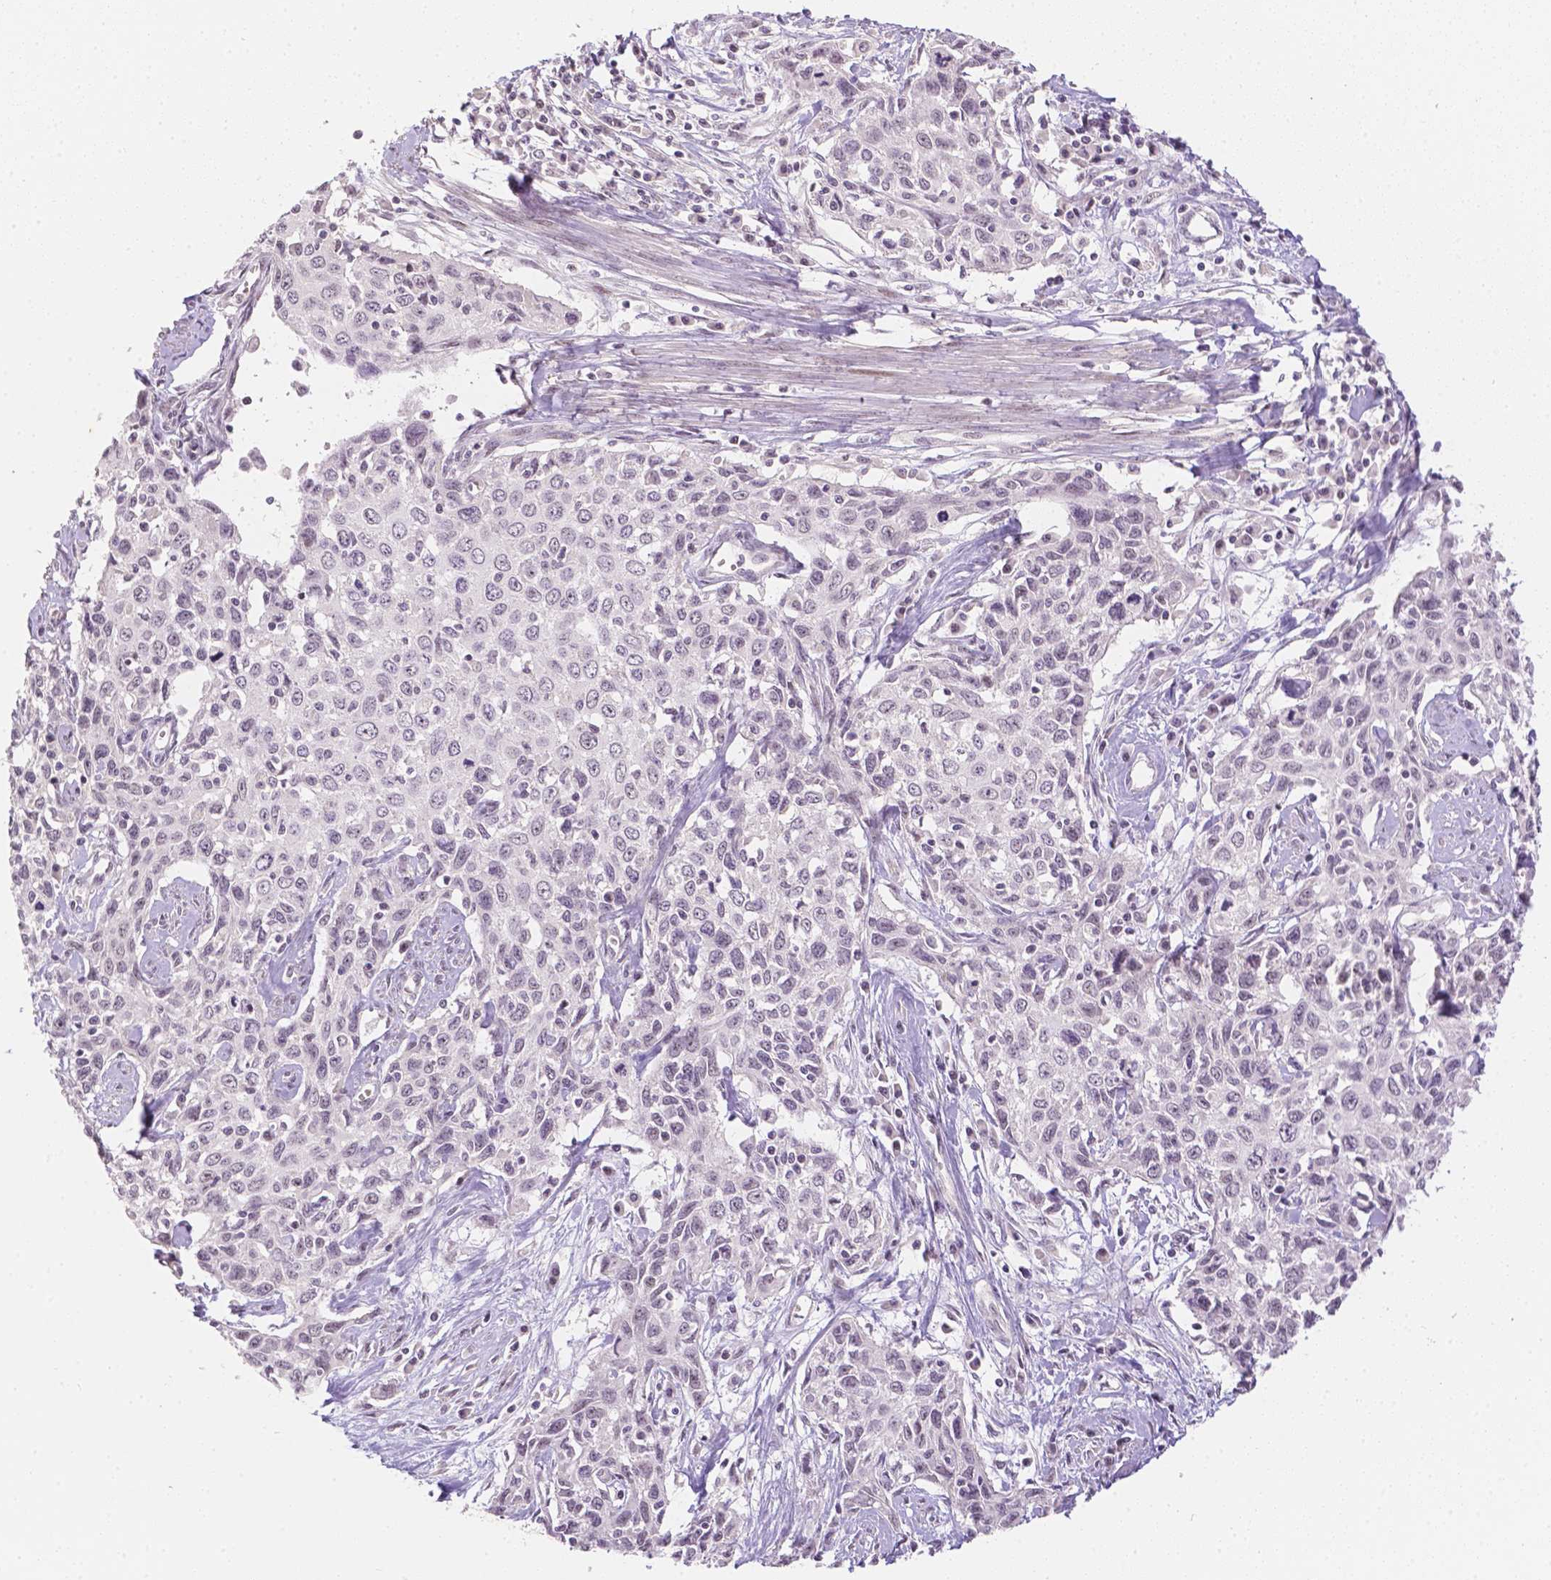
{"staining": {"intensity": "negative", "quantity": "none", "location": "none"}, "tissue": "cervical cancer", "cell_type": "Tumor cells", "image_type": "cancer", "snomed": [{"axis": "morphology", "description": "Squamous cell carcinoma, NOS"}, {"axis": "topography", "description": "Cervix"}], "caption": "The IHC photomicrograph has no significant positivity in tumor cells of cervical cancer (squamous cell carcinoma) tissue.", "gene": "ZNF280B", "patient": {"sex": "female", "age": 38}}